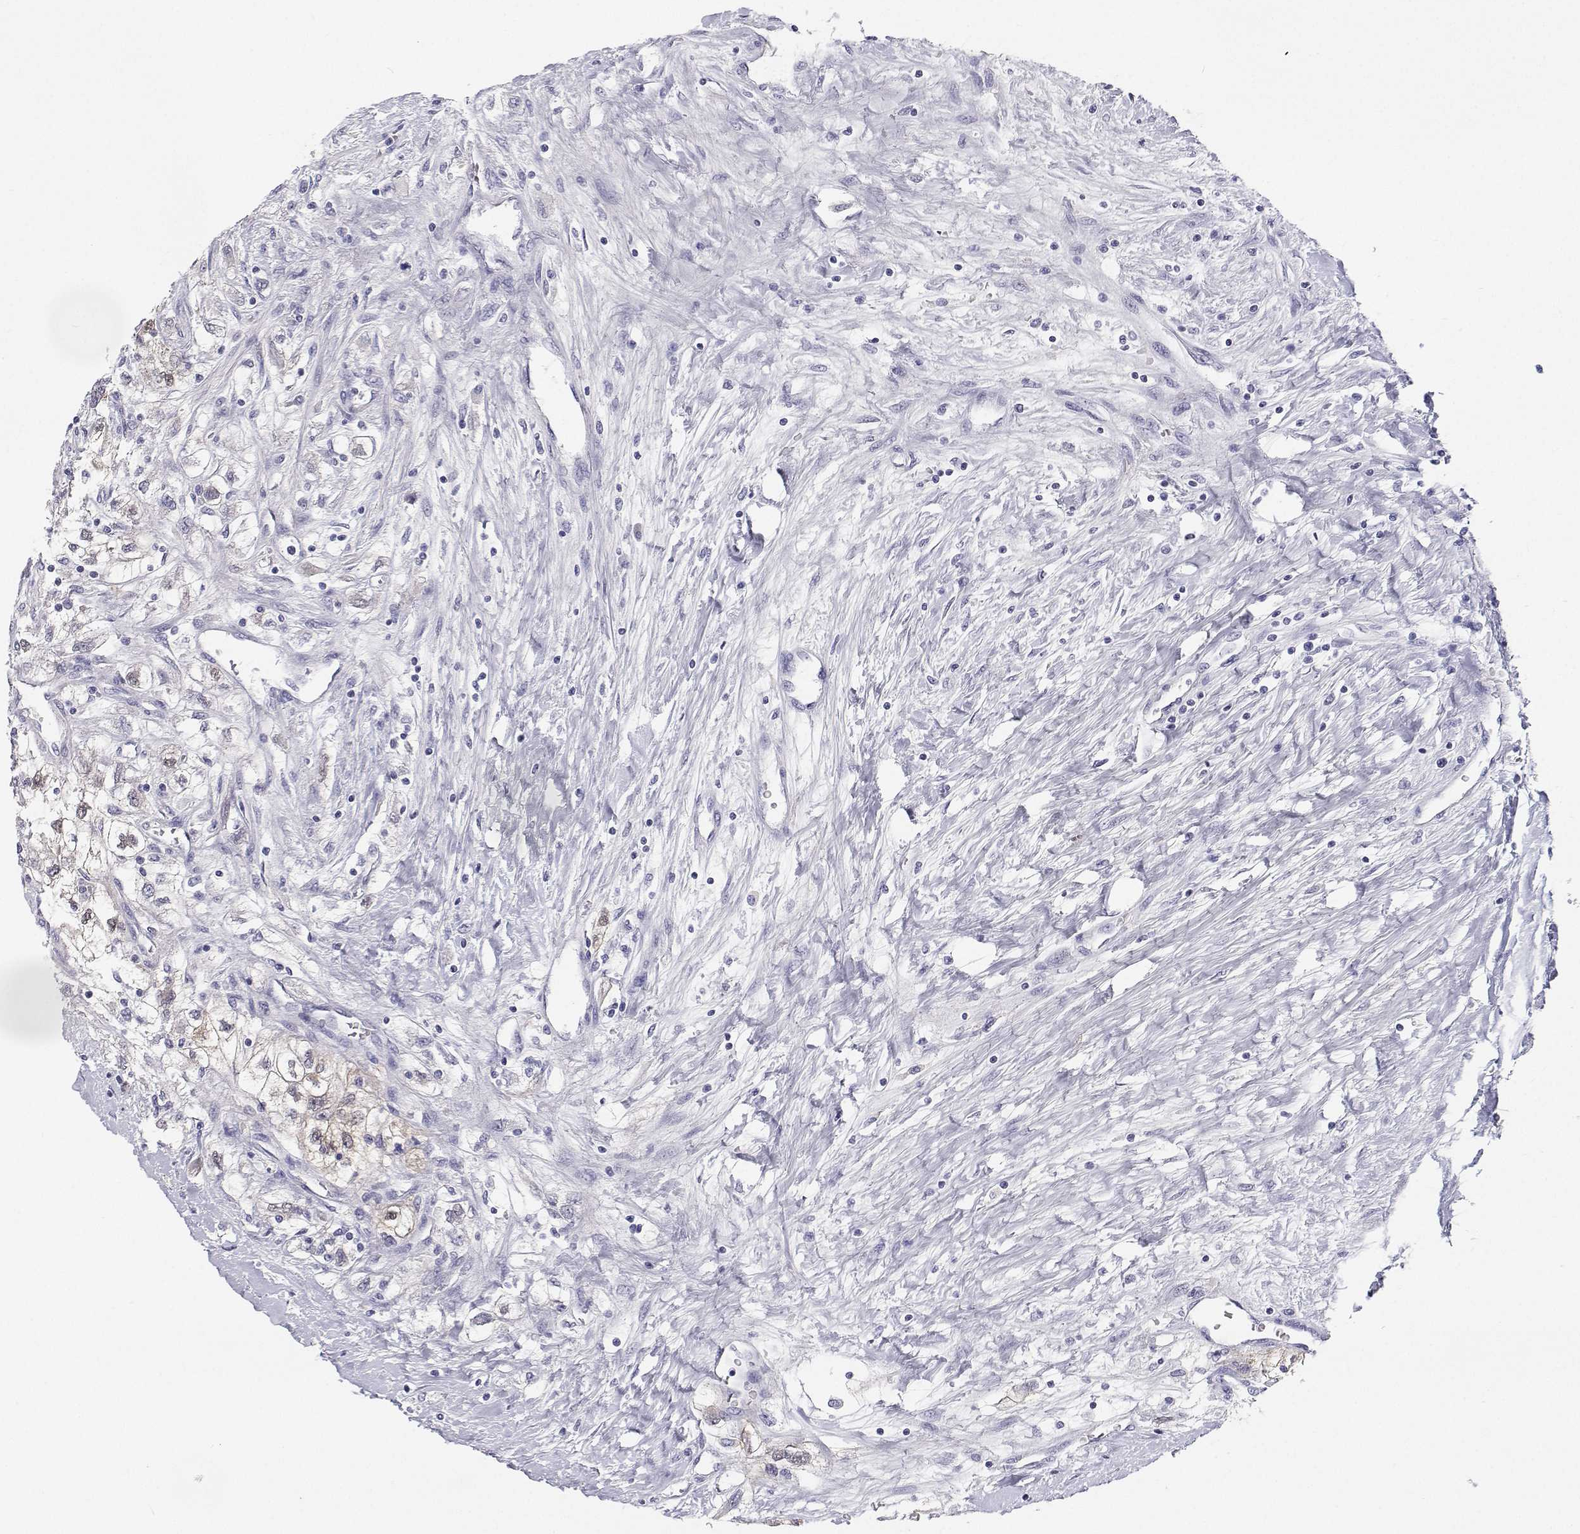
{"staining": {"intensity": "weak", "quantity": "<25%", "location": "cytoplasmic/membranous"}, "tissue": "renal cancer", "cell_type": "Tumor cells", "image_type": "cancer", "snomed": [{"axis": "morphology", "description": "Adenocarcinoma, NOS"}, {"axis": "topography", "description": "Kidney"}], "caption": "Tumor cells show no significant protein expression in renal cancer (adenocarcinoma).", "gene": "BHMT", "patient": {"sex": "male", "age": 59}}